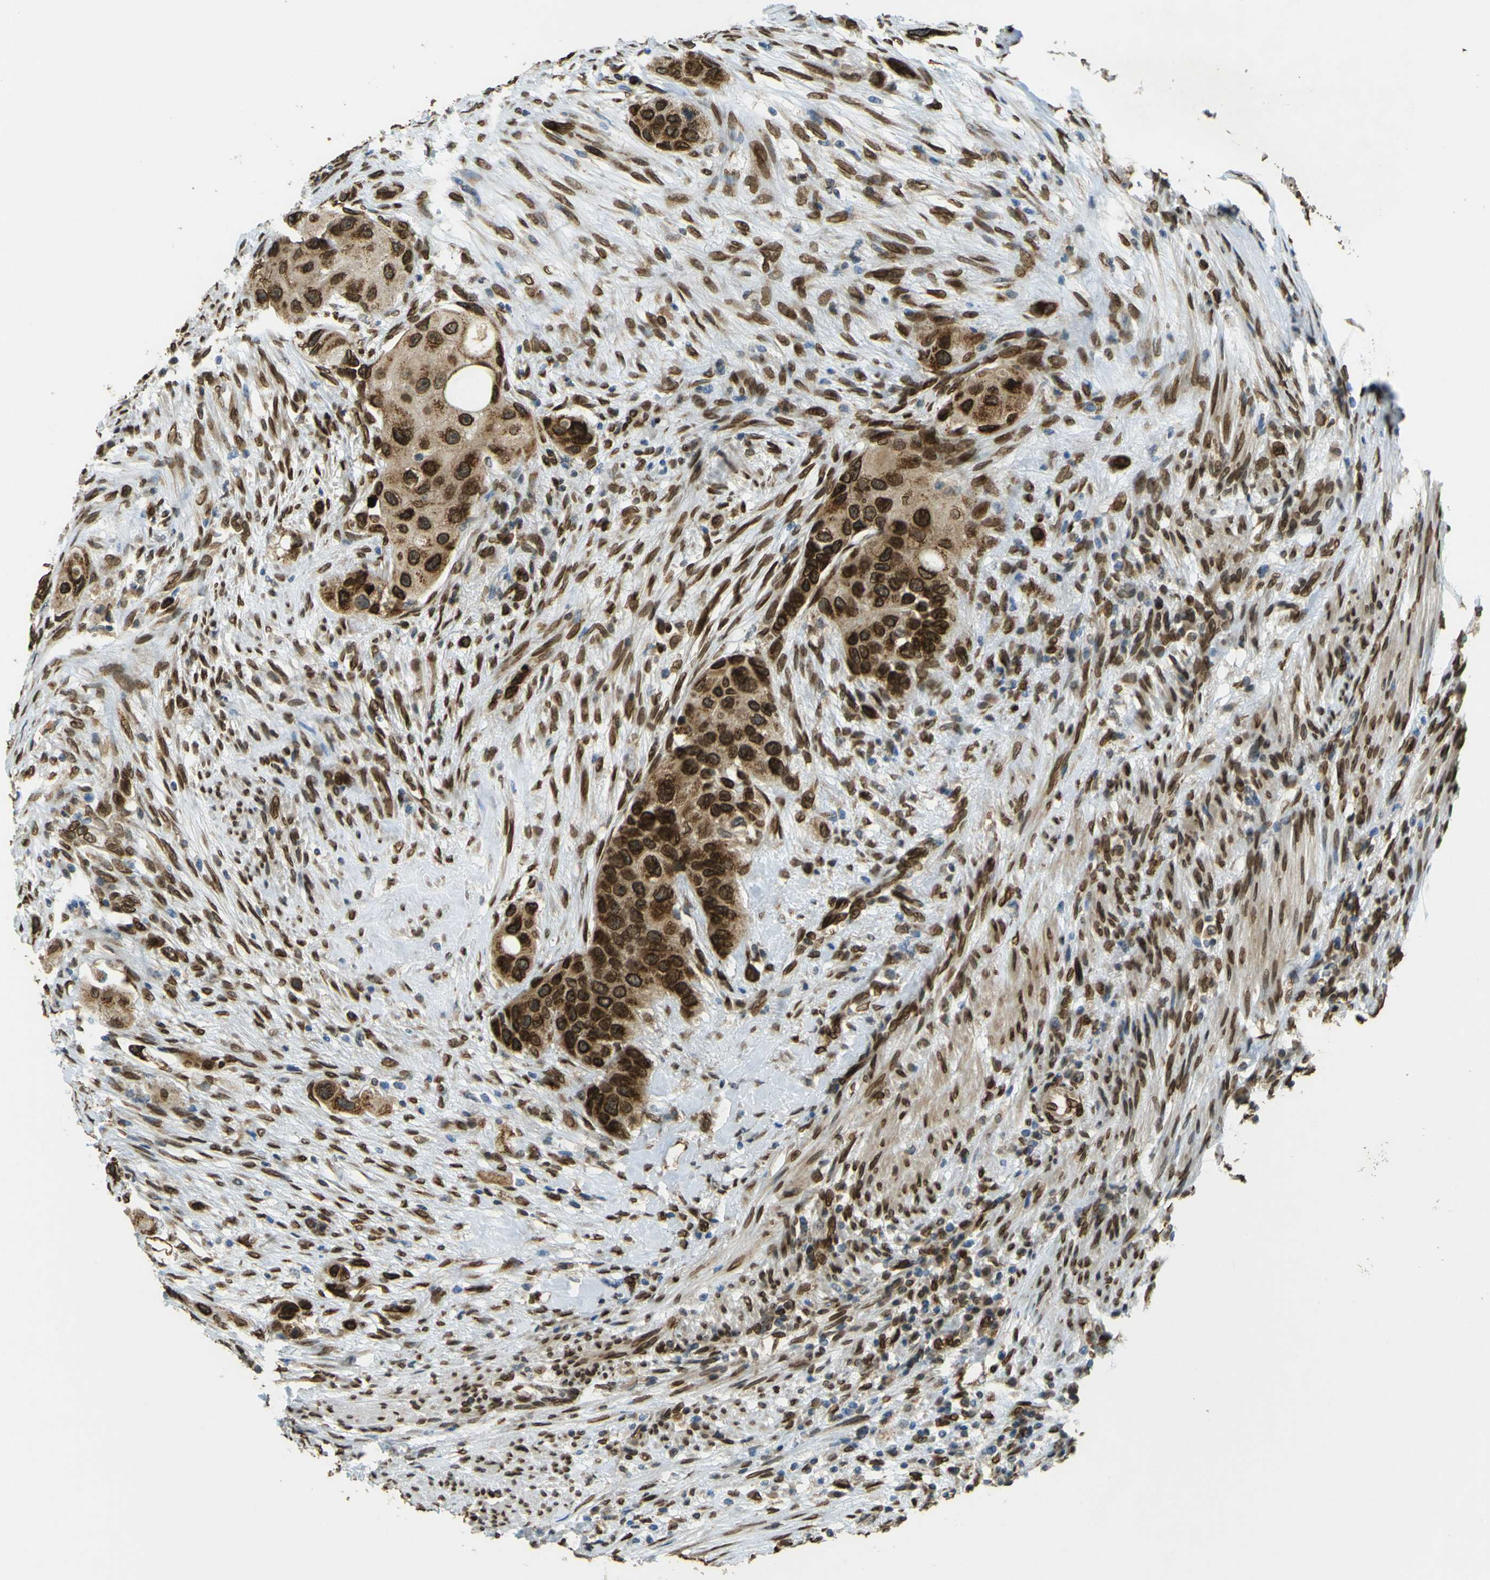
{"staining": {"intensity": "strong", "quantity": ">75%", "location": "cytoplasmic/membranous,nuclear"}, "tissue": "urothelial cancer", "cell_type": "Tumor cells", "image_type": "cancer", "snomed": [{"axis": "morphology", "description": "Urothelial carcinoma, High grade"}, {"axis": "topography", "description": "Urinary bladder"}], "caption": "The immunohistochemical stain highlights strong cytoplasmic/membranous and nuclear staining in tumor cells of urothelial cancer tissue.", "gene": "GALNT1", "patient": {"sex": "female", "age": 56}}